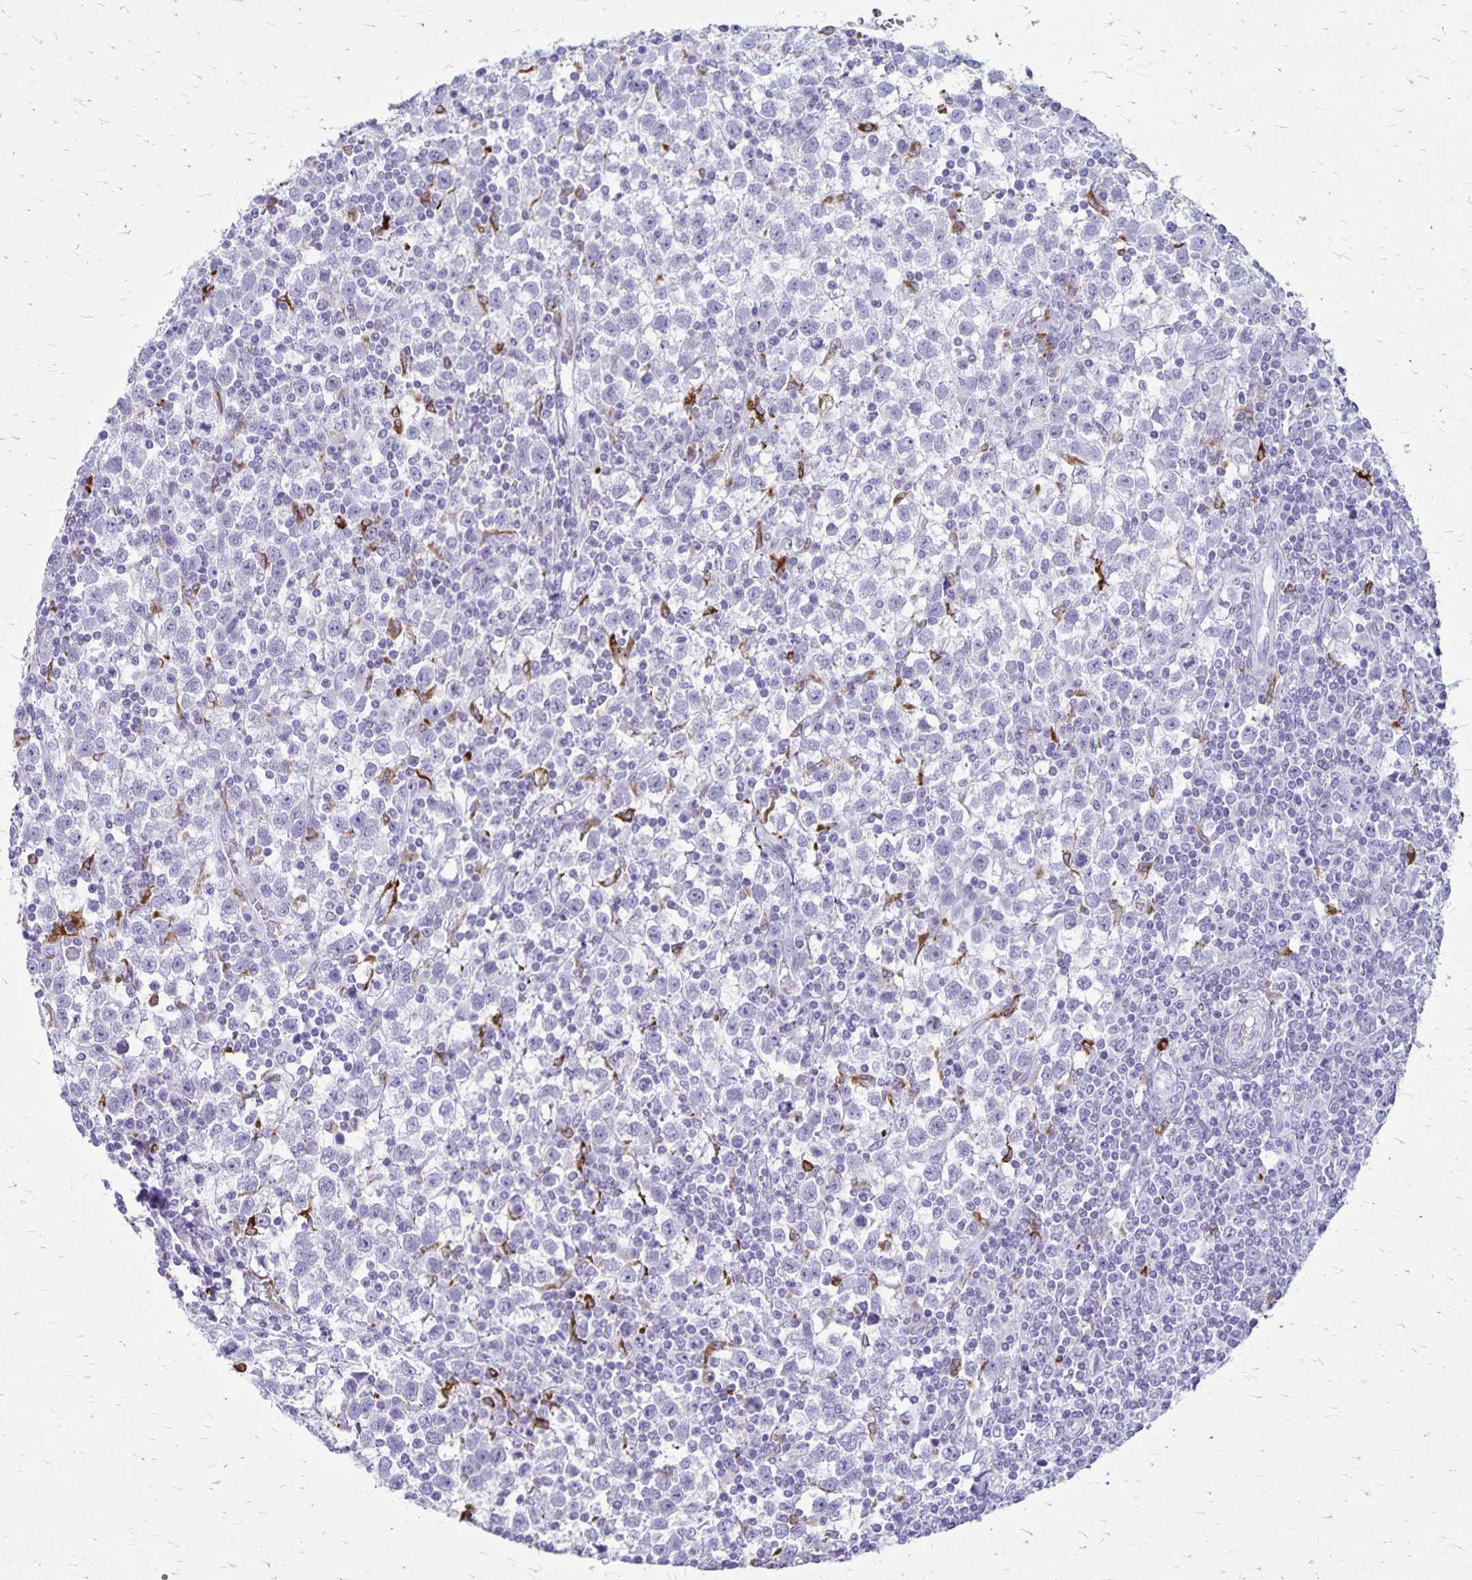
{"staining": {"intensity": "negative", "quantity": "none", "location": "none"}, "tissue": "testis cancer", "cell_type": "Tumor cells", "image_type": "cancer", "snomed": [{"axis": "morphology", "description": "Seminoma, NOS"}, {"axis": "topography", "description": "Testis"}], "caption": "The micrograph shows no staining of tumor cells in seminoma (testis). (Stains: DAB immunohistochemistry with hematoxylin counter stain, Microscopy: brightfield microscopy at high magnification).", "gene": "RTN1", "patient": {"sex": "male", "age": 34}}